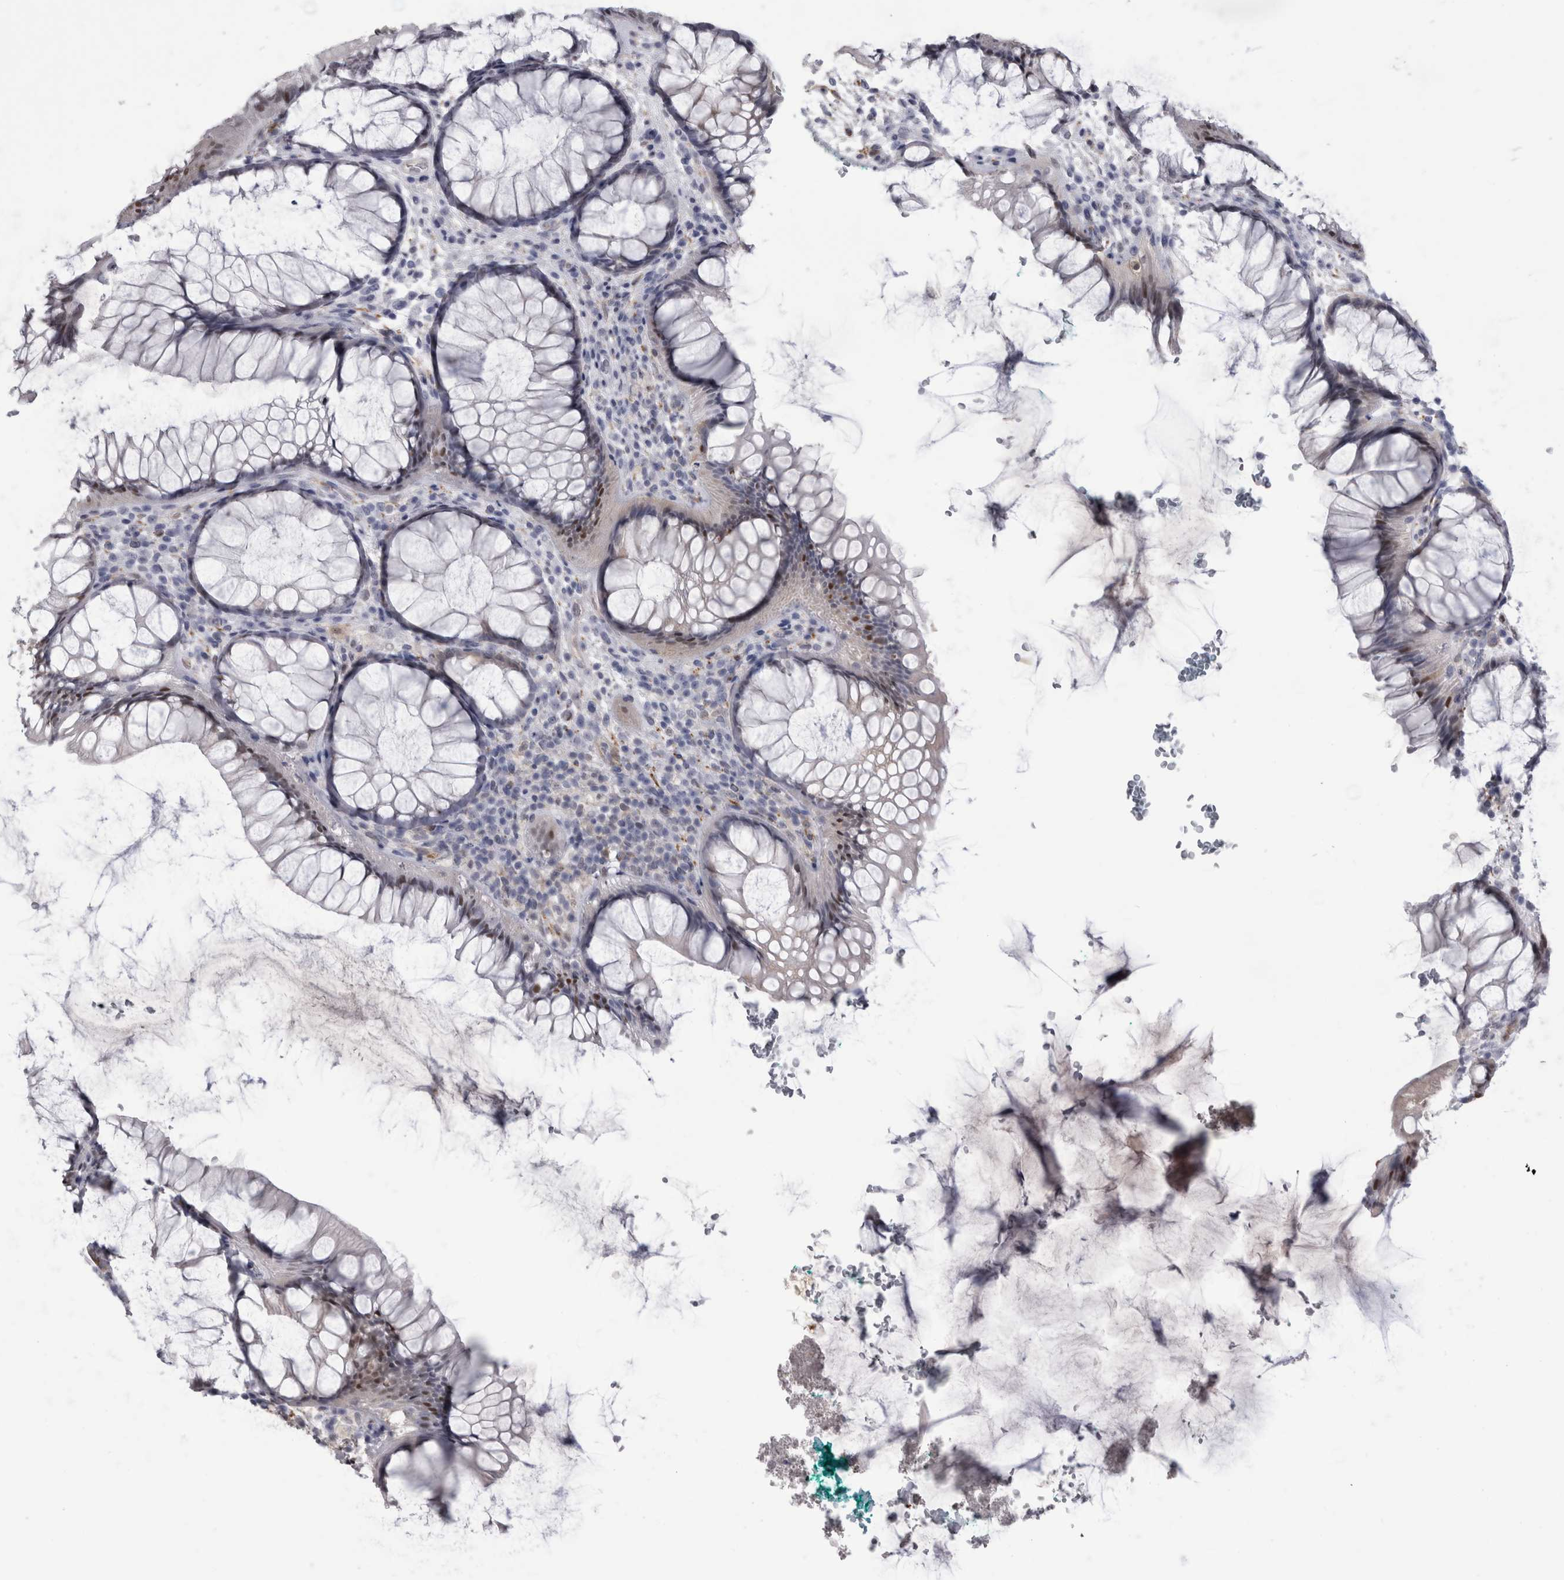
{"staining": {"intensity": "weak", "quantity": "25%-75%", "location": "cytoplasmic/membranous,nuclear"}, "tissue": "rectum", "cell_type": "Glandular cells", "image_type": "normal", "snomed": [{"axis": "morphology", "description": "Normal tissue, NOS"}, {"axis": "topography", "description": "Rectum"}], "caption": "High-magnification brightfield microscopy of benign rectum stained with DAB (brown) and counterstained with hematoxylin (blue). glandular cells exhibit weak cytoplasmic/membranous,nuclear positivity is present in approximately25%-75% of cells. The staining was performed using DAB (3,3'-diaminobenzidine), with brown indicating positive protein expression. Nuclei are stained blue with hematoxylin.", "gene": "ACOT7", "patient": {"sex": "male", "age": 51}}